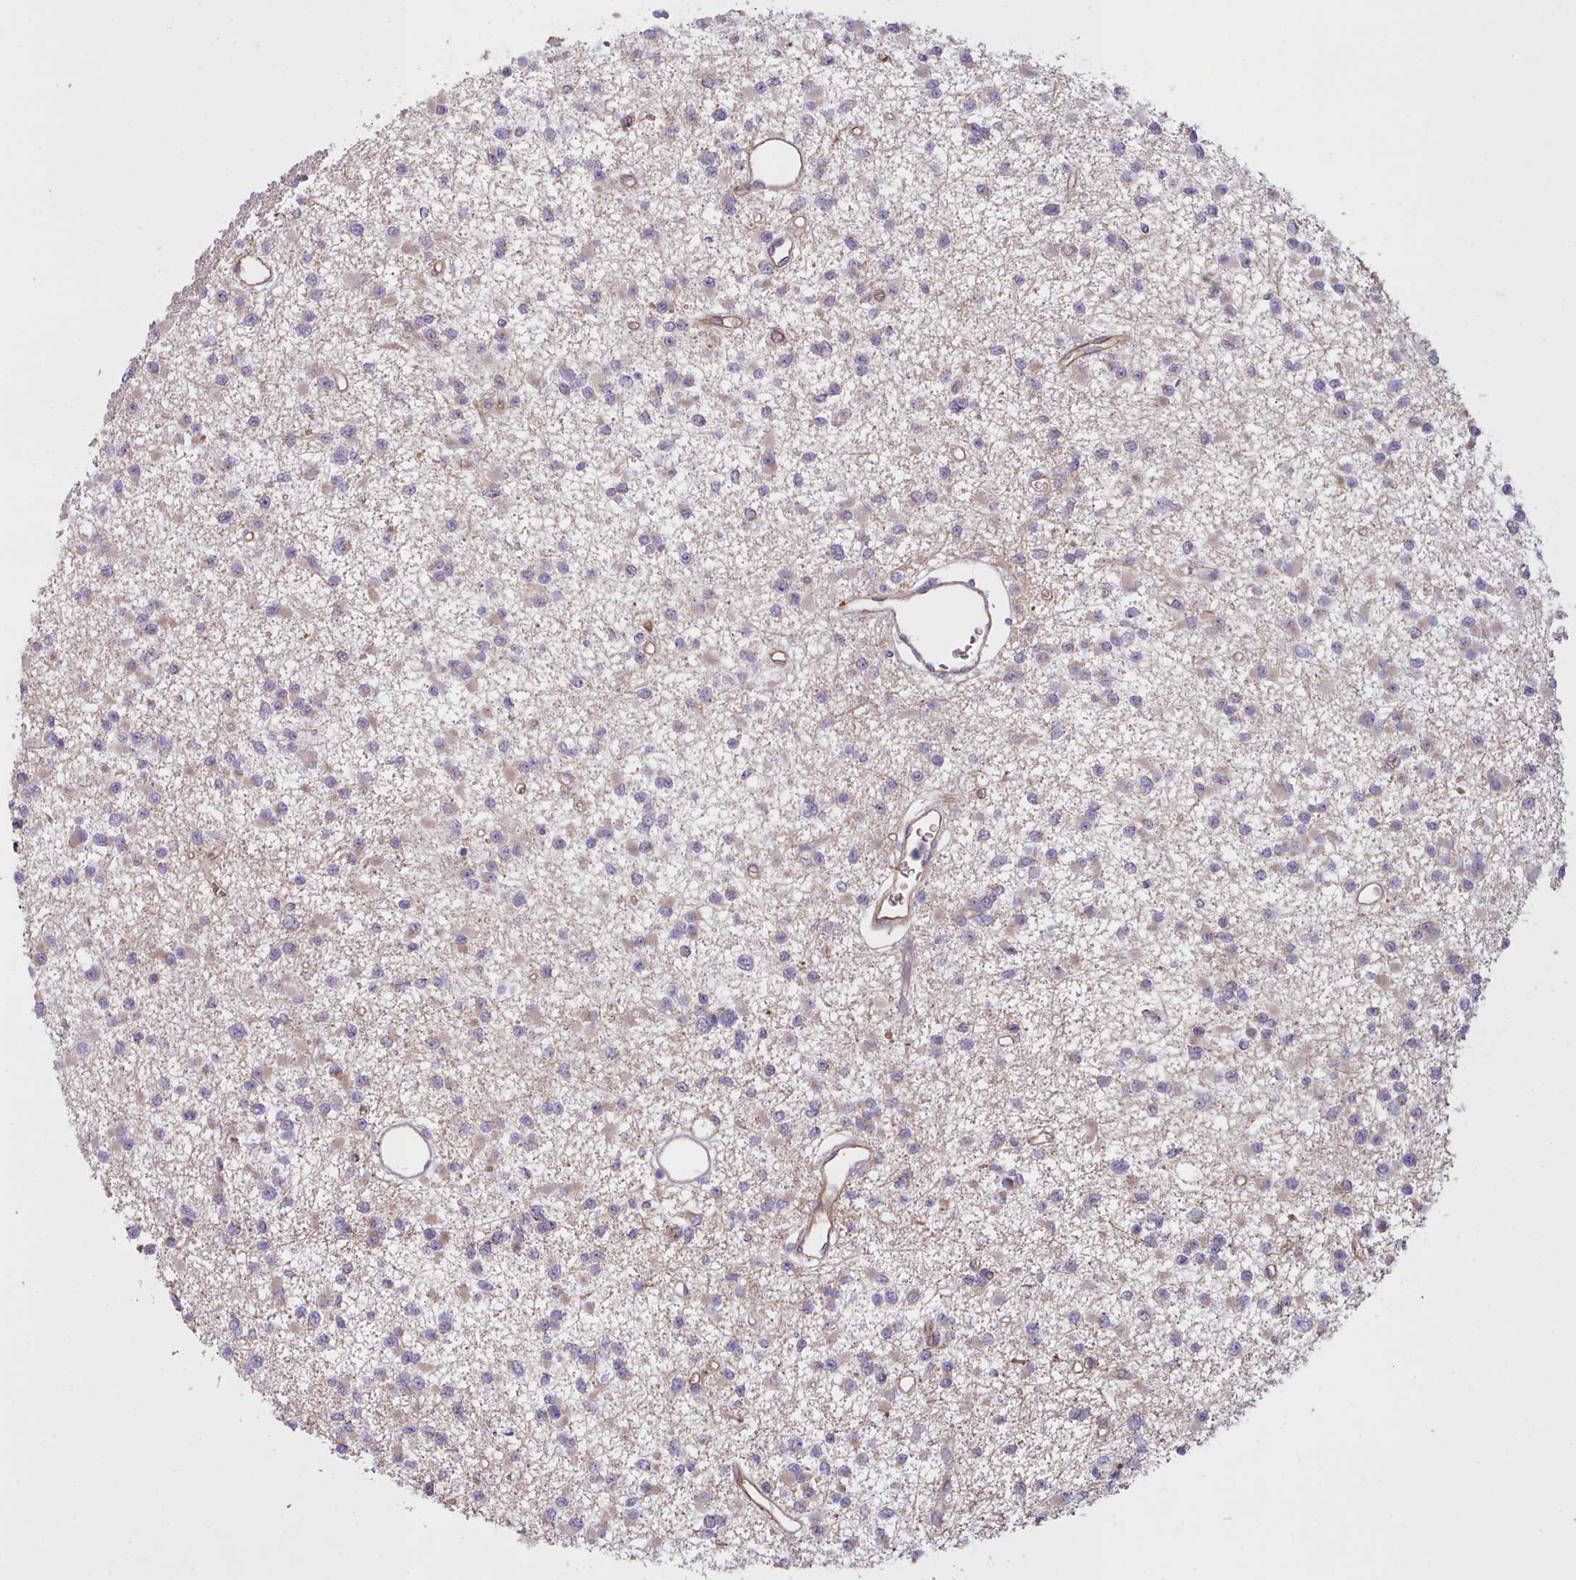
{"staining": {"intensity": "weak", "quantity": "<25%", "location": "cytoplasmic/membranous"}, "tissue": "glioma", "cell_type": "Tumor cells", "image_type": "cancer", "snomed": [{"axis": "morphology", "description": "Glioma, malignant, Low grade"}, {"axis": "topography", "description": "Brain"}], "caption": "IHC of glioma displays no positivity in tumor cells. (Immunohistochemistry (ihc), brightfield microscopy, high magnification).", "gene": "SLC52A3", "patient": {"sex": "female", "age": 22}}